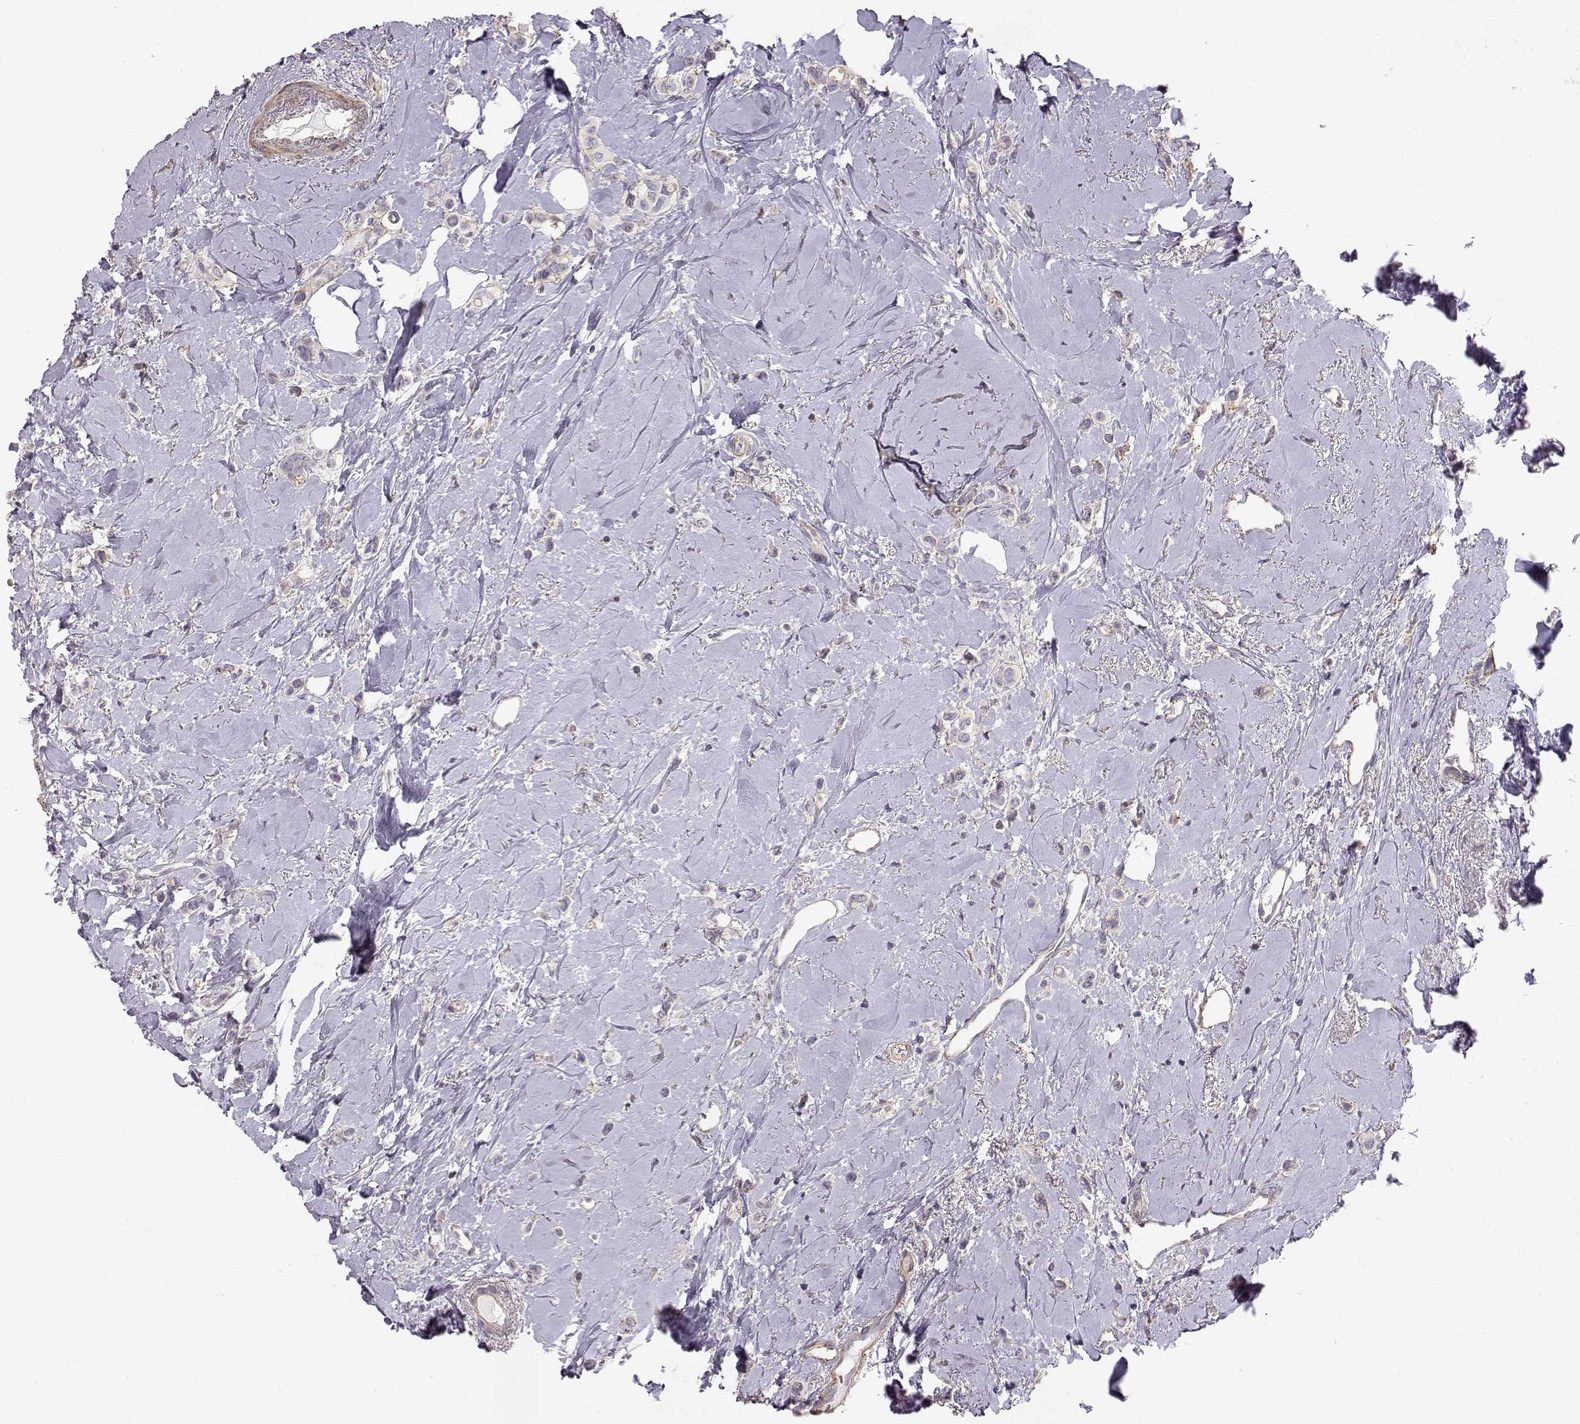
{"staining": {"intensity": "negative", "quantity": "none", "location": "none"}, "tissue": "breast cancer", "cell_type": "Tumor cells", "image_type": "cancer", "snomed": [{"axis": "morphology", "description": "Lobular carcinoma"}, {"axis": "topography", "description": "Breast"}], "caption": "Tumor cells are negative for brown protein staining in breast cancer (lobular carcinoma). (DAB (3,3'-diaminobenzidine) immunohistochemistry with hematoxylin counter stain).", "gene": "DAPL1", "patient": {"sex": "female", "age": 66}}